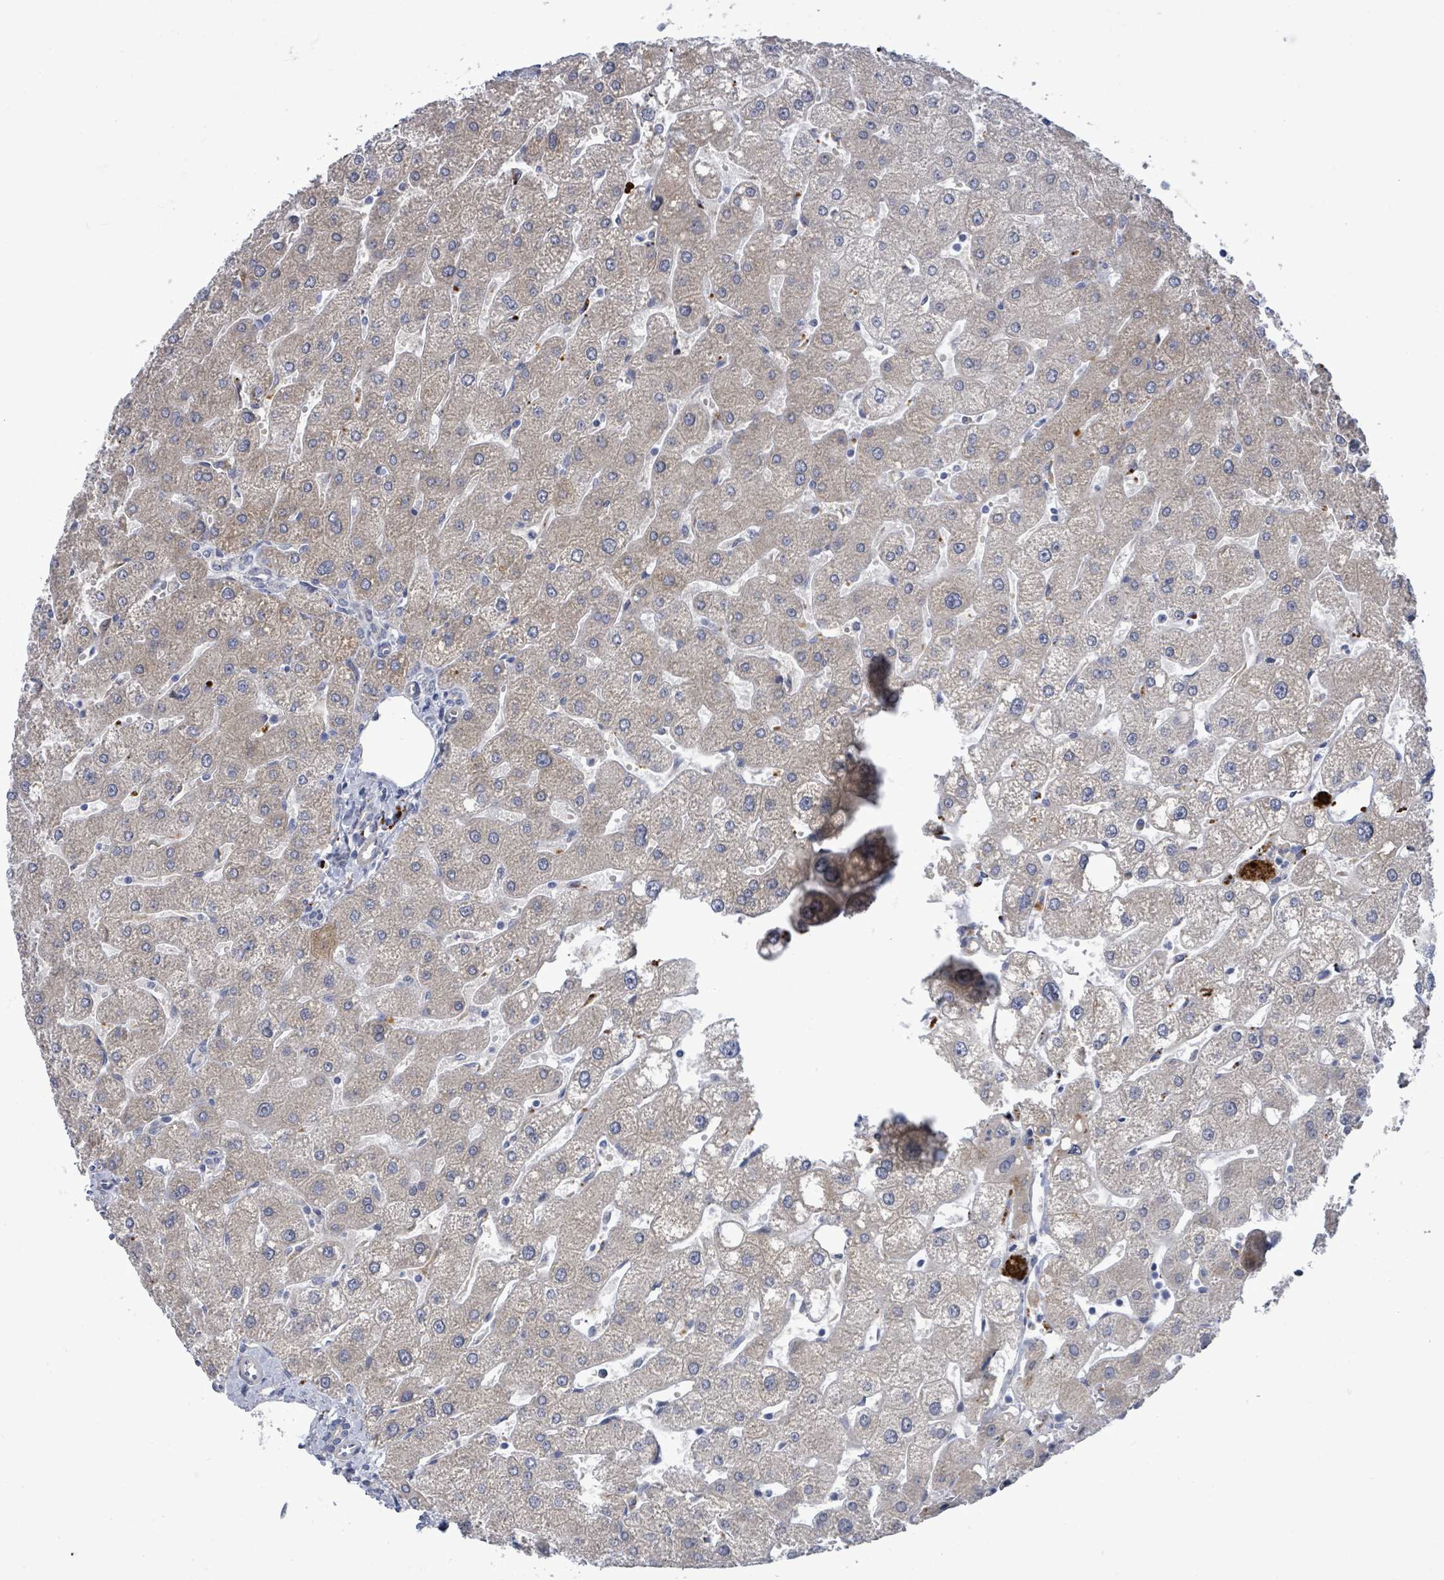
{"staining": {"intensity": "negative", "quantity": "none", "location": "none"}, "tissue": "liver", "cell_type": "Cholangiocytes", "image_type": "normal", "snomed": [{"axis": "morphology", "description": "Normal tissue, NOS"}, {"axis": "topography", "description": "Liver"}], "caption": "Immunohistochemistry (IHC) photomicrograph of normal human liver stained for a protein (brown), which displays no staining in cholangiocytes.", "gene": "CT45A10", "patient": {"sex": "male", "age": 67}}